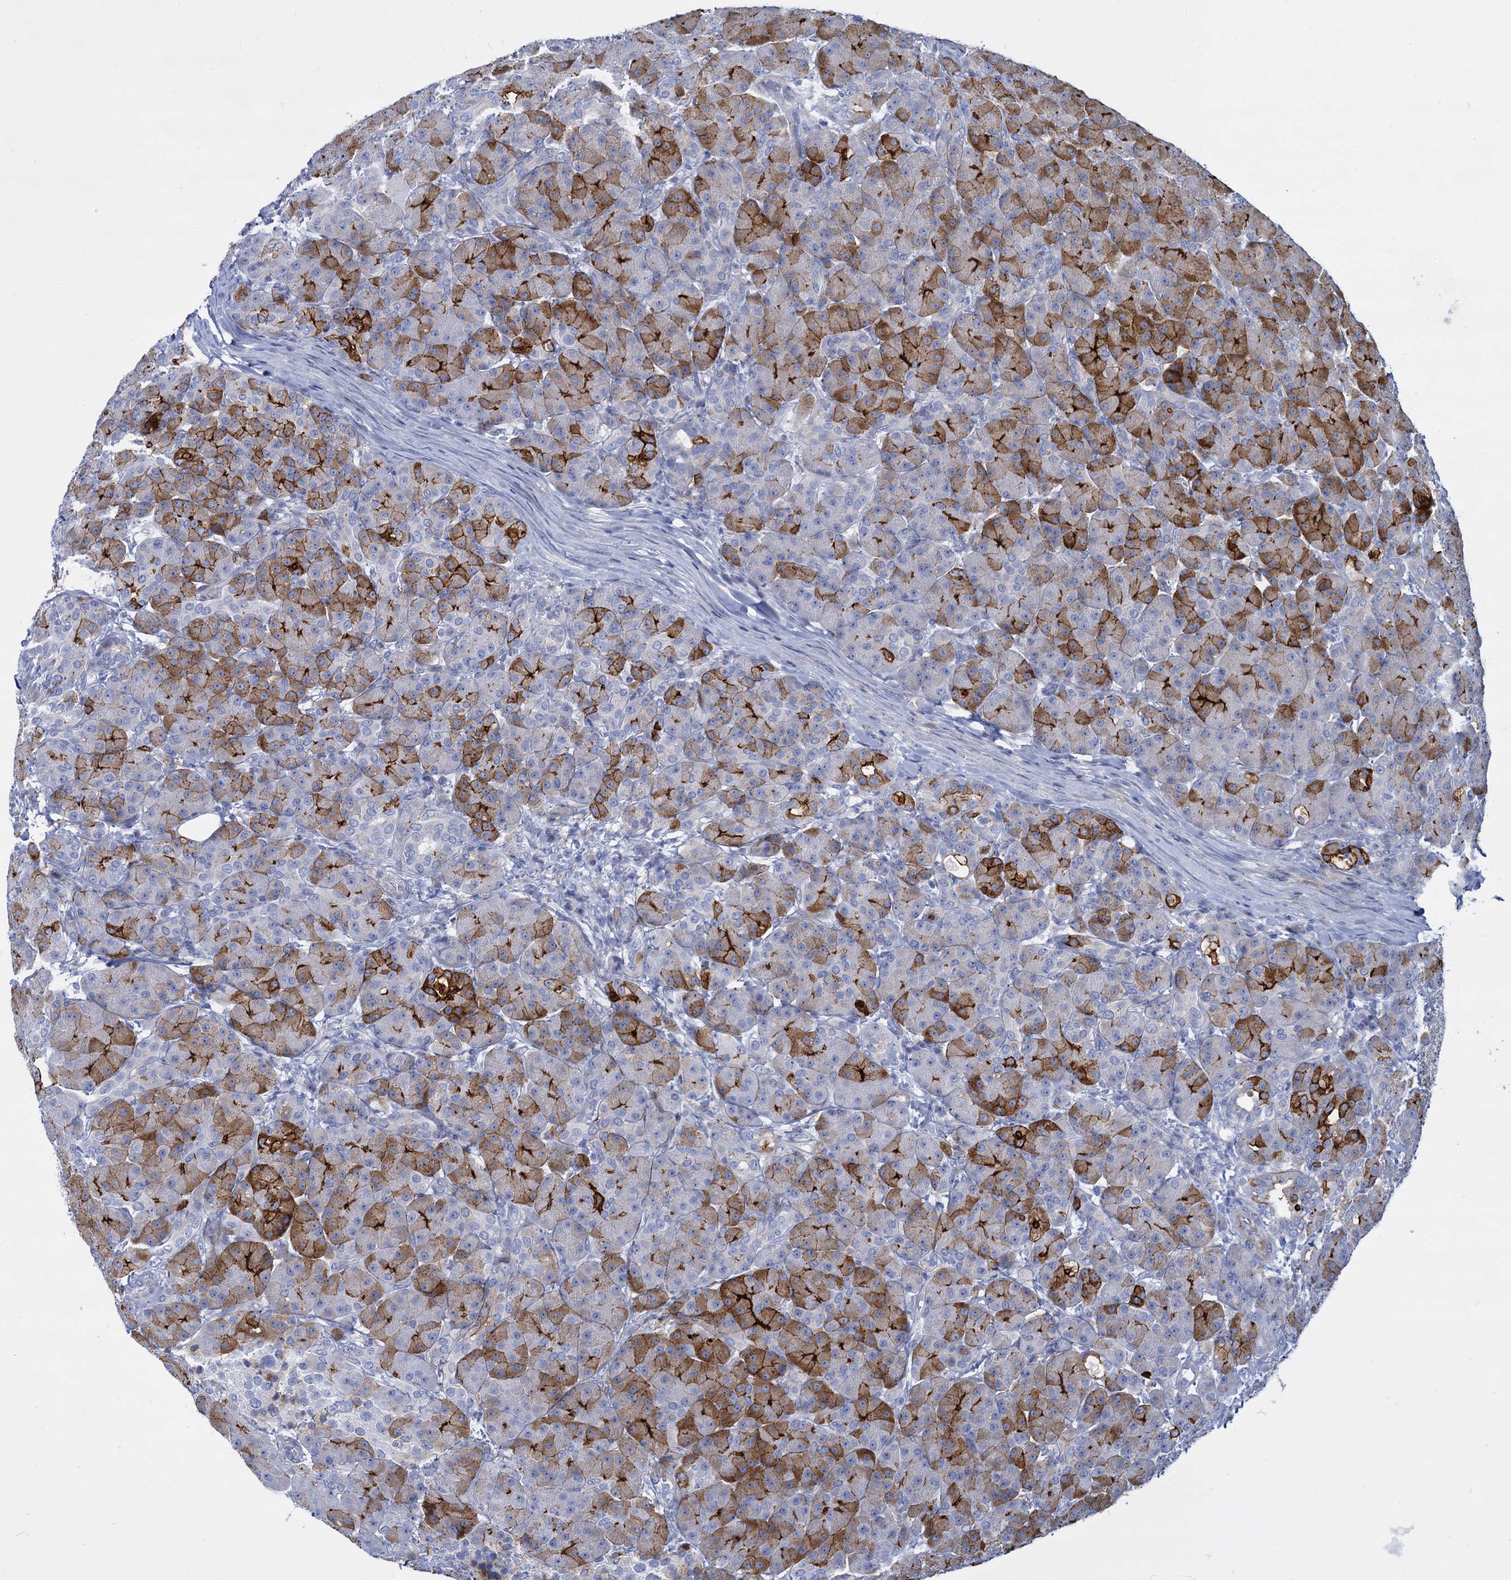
{"staining": {"intensity": "moderate", "quantity": "25%-75%", "location": "cytoplasmic/membranous"}, "tissue": "pancreas", "cell_type": "Exocrine glandular cells", "image_type": "normal", "snomed": [{"axis": "morphology", "description": "Normal tissue, NOS"}, {"axis": "topography", "description": "Pancreas"}], "caption": "Protein analysis of normal pancreas demonstrates moderate cytoplasmic/membranous positivity in about 25%-75% of exocrine glandular cells. (Brightfield microscopy of DAB IHC at high magnification).", "gene": "TRIM77", "patient": {"sex": "male", "age": 63}}